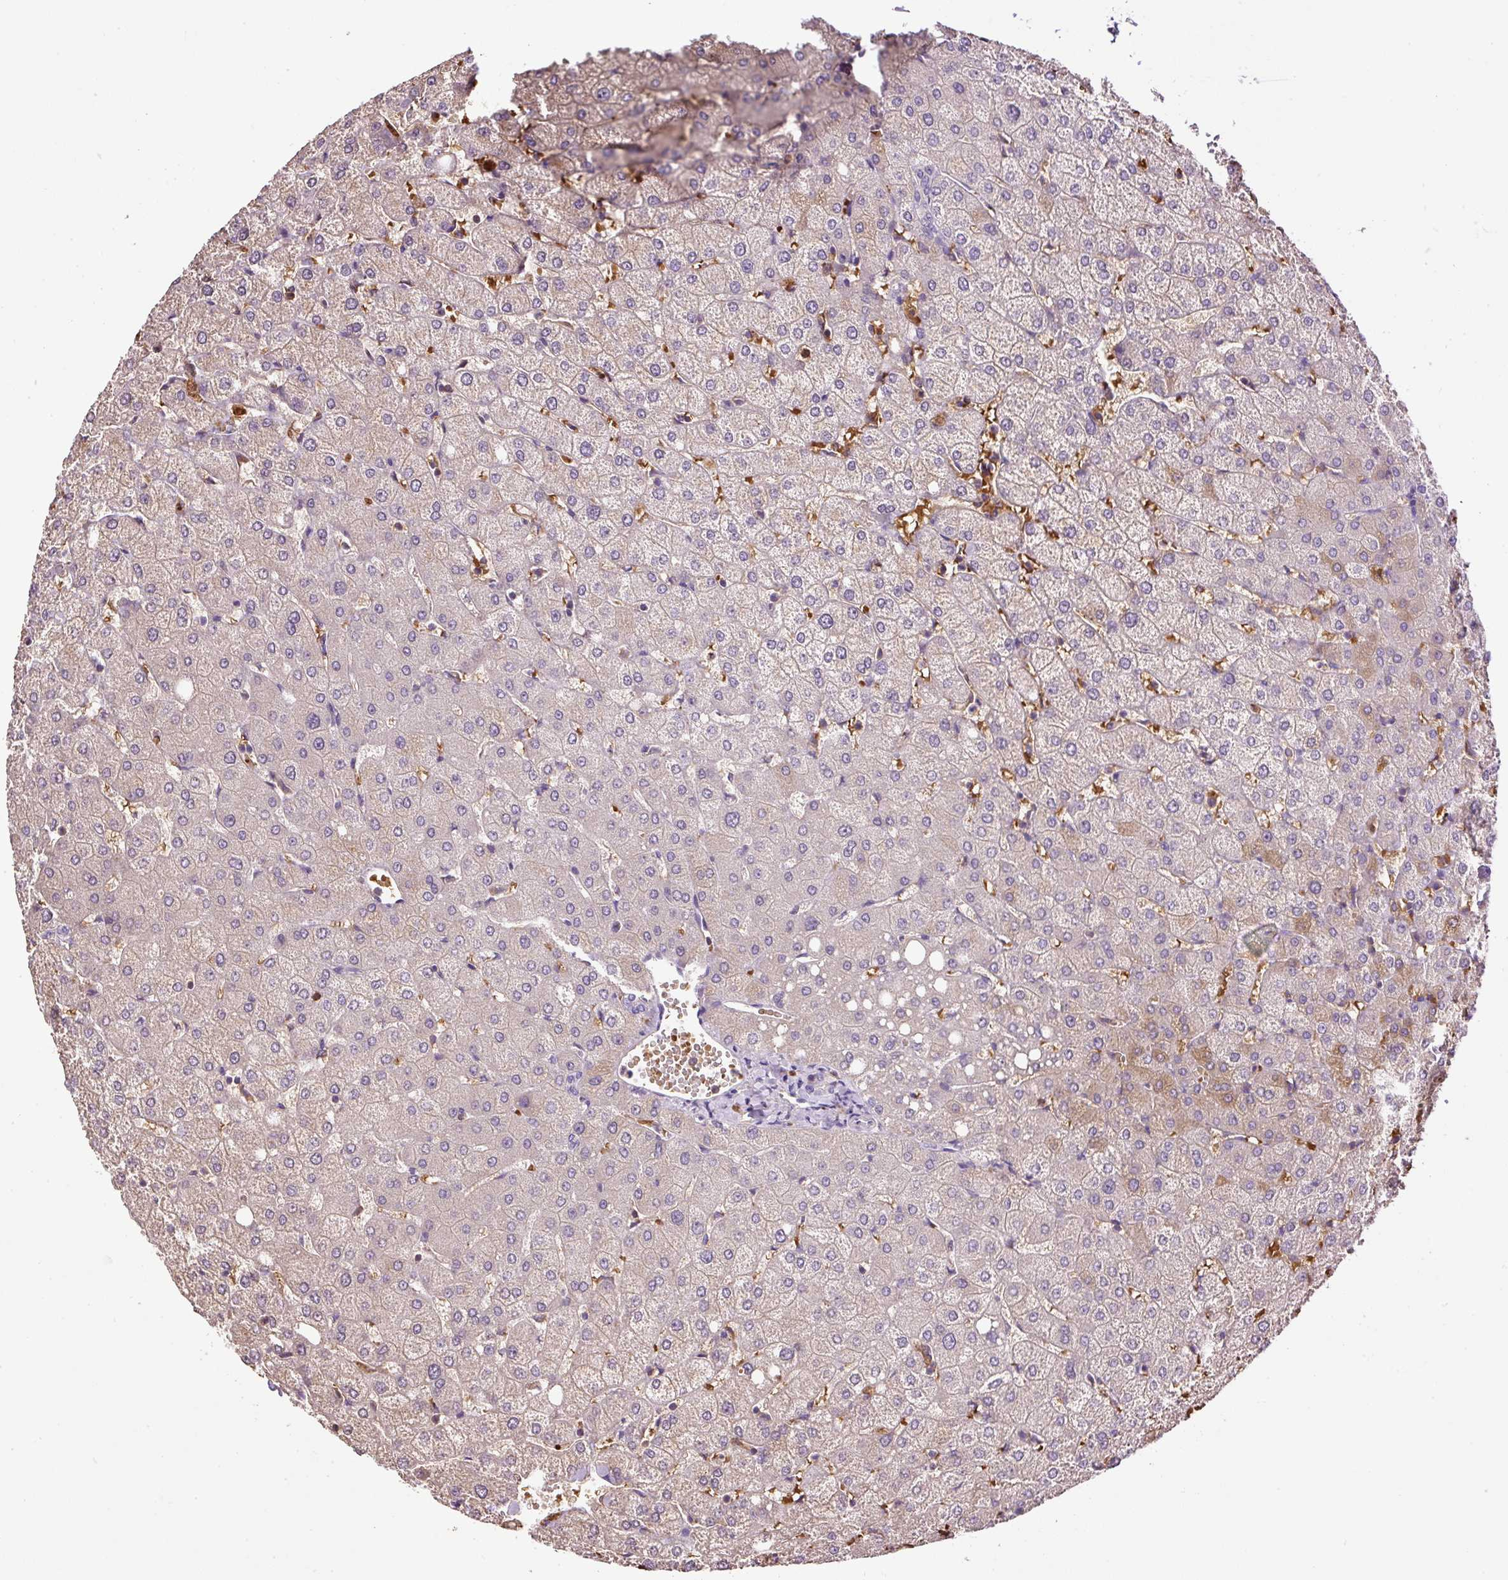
{"staining": {"intensity": "negative", "quantity": "none", "location": "none"}, "tissue": "liver", "cell_type": "Cholangiocytes", "image_type": "normal", "snomed": [{"axis": "morphology", "description": "Normal tissue, NOS"}, {"axis": "topography", "description": "Liver"}], "caption": "Immunohistochemical staining of benign liver exhibits no significant expression in cholangiocytes.", "gene": "CXCL13", "patient": {"sex": "female", "age": 54}}